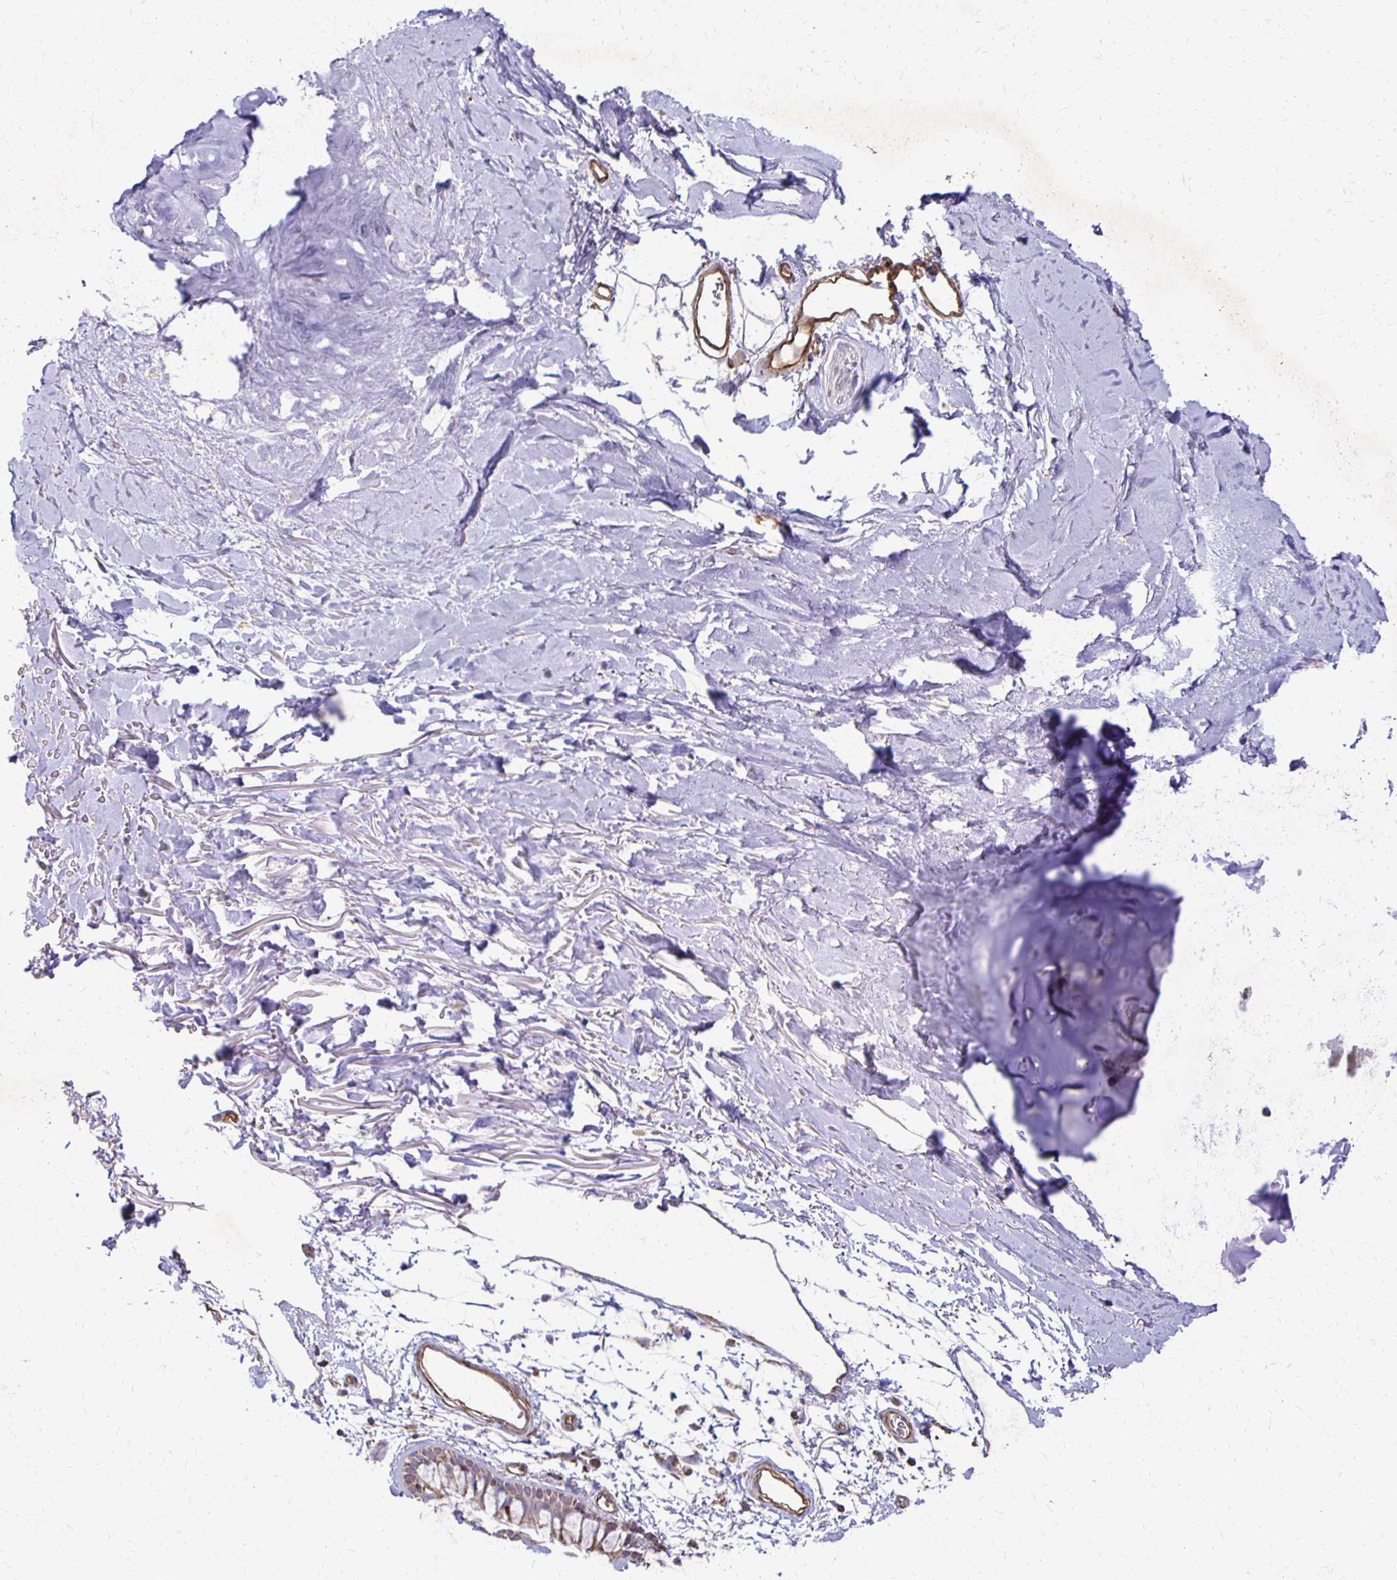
{"staining": {"intensity": "weak", "quantity": ">75%", "location": "cytoplasmic/membranous"}, "tissue": "bronchus", "cell_type": "Respiratory epithelial cells", "image_type": "normal", "snomed": [{"axis": "morphology", "description": "Normal tissue, NOS"}, {"axis": "topography", "description": "Cartilage tissue"}, {"axis": "topography", "description": "Bronchus"}], "caption": "Immunohistochemistry (IHC) photomicrograph of normal bronchus: bronchus stained using immunohistochemistry (IHC) demonstrates low levels of weak protein expression localized specifically in the cytoplasmic/membranous of respiratory epithelial cells, appearing as a cytoplasmic/membranous brown color.", "gene": "EIF4EBP2", "patient": {"sex": "female", "age": 79}}